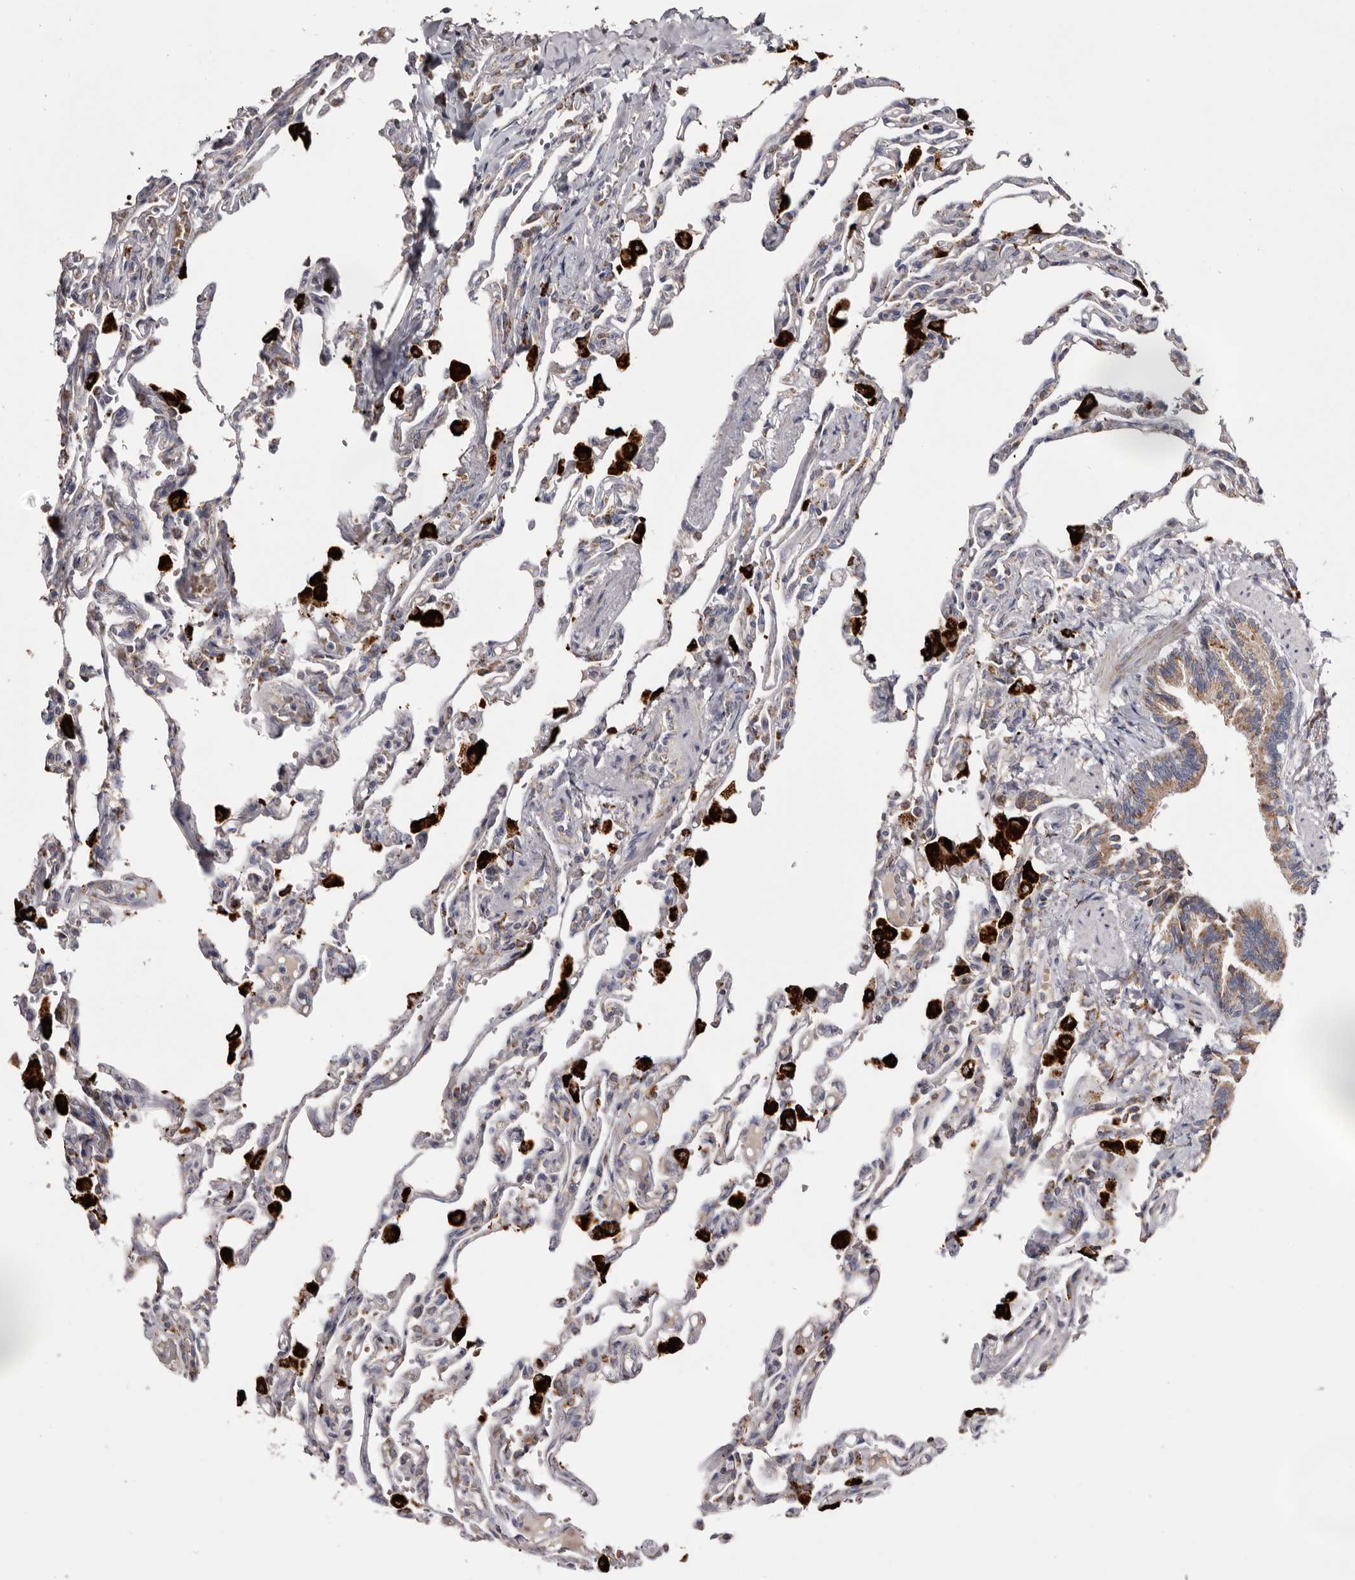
{"staining": {"intensity": "moderate", "quantity": "<25%", "location": "cytoplasmic/membranous"}, "tissue": "lung", "cell_type": "Alveolar cells", "image_type": "normal", "snomed": [{"axis": "morphology", "description": "Normal tissue, NOS"}, {"axis": "topography", "description": "Lung"}], "caption": "Alveolar cells demonstrate moderate cytoplasmic/membranous staining in approximately <25% of cells in normal lung.", "gene": "MECR", "patient": {"sex": "male", "age": 21}}